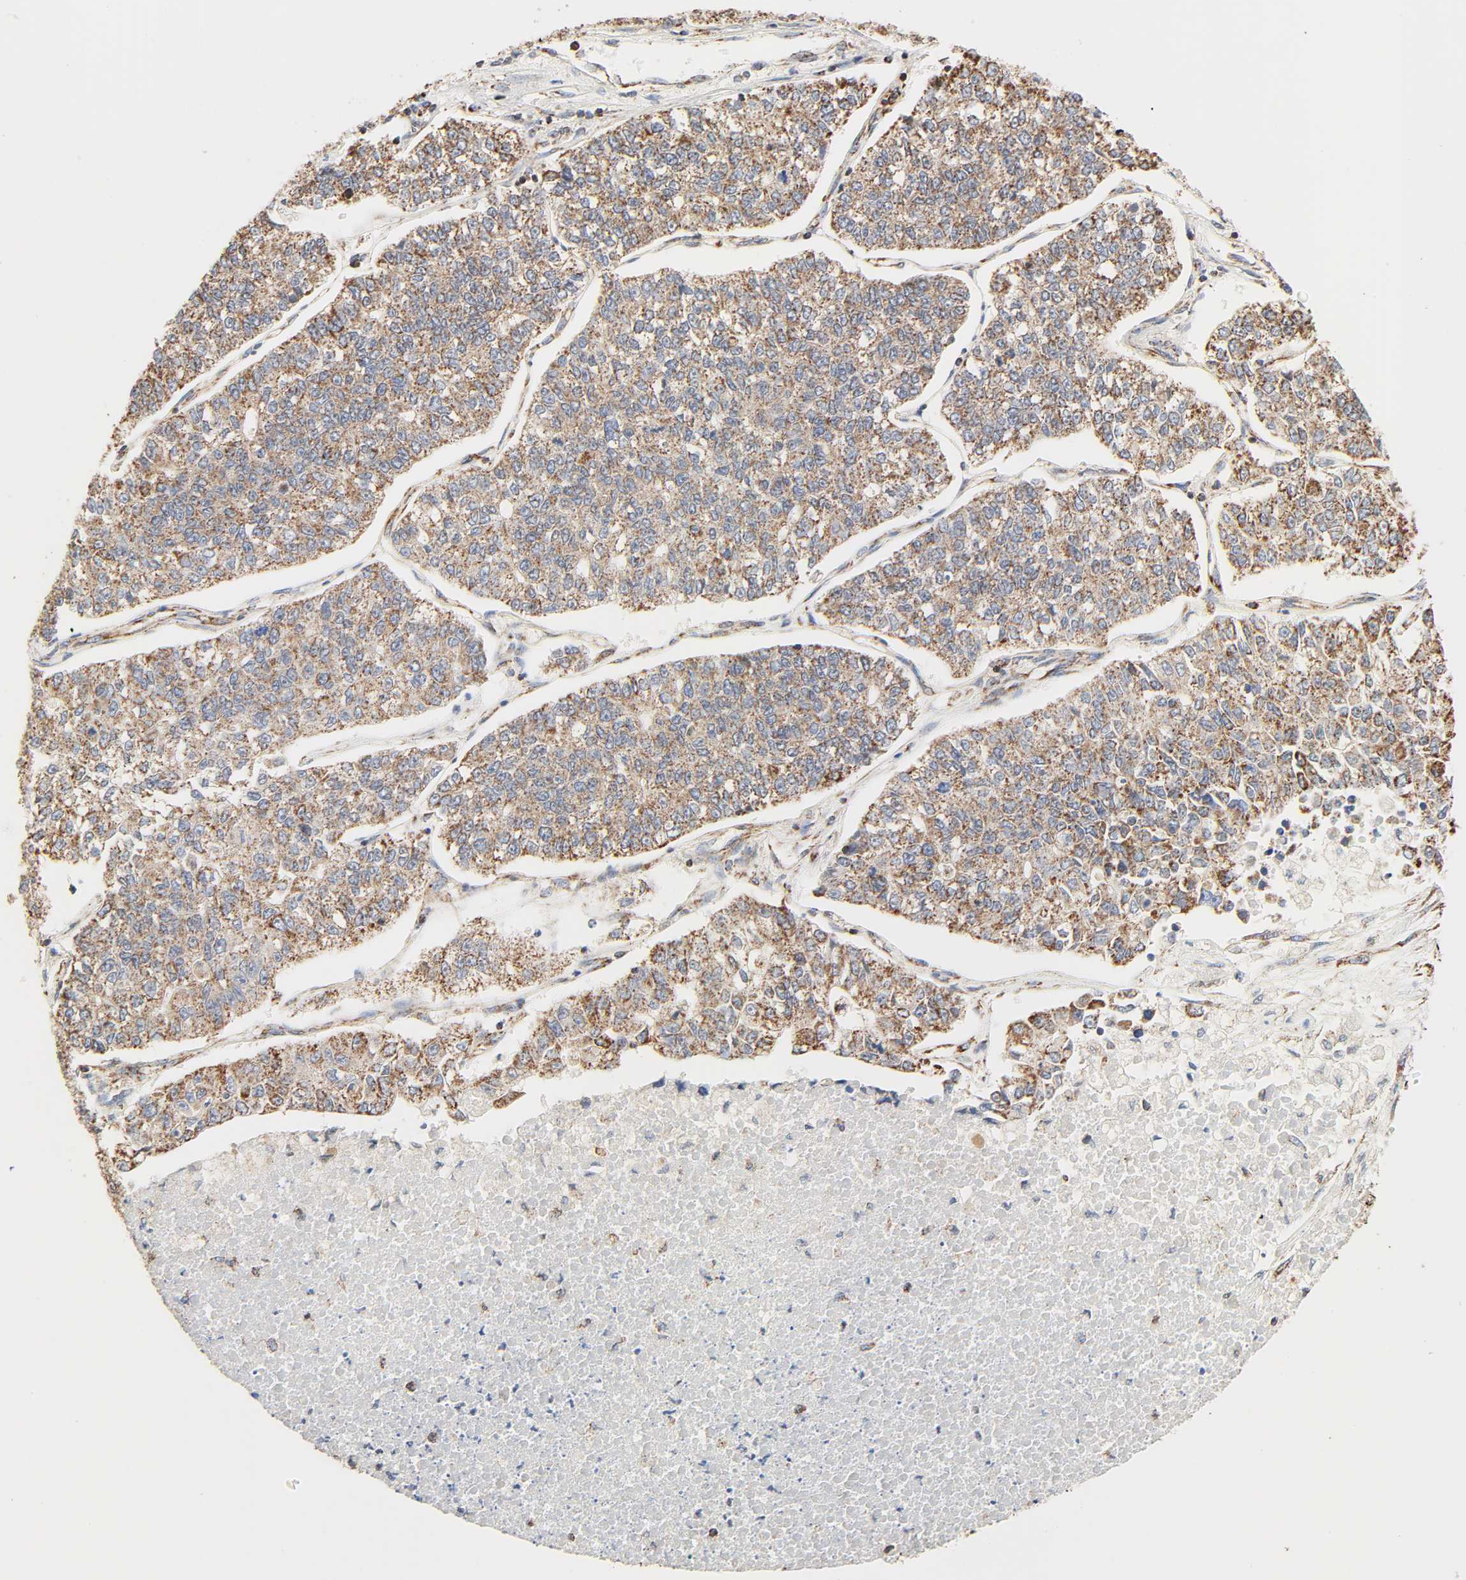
{"staining": {"intensity": "moderate", "quantity": ">75%", "location": "cytoplasmic/membranous"}, "tissue": "lung cancer", "cell_type": "Tumor cells", "image_type": "cancer", "snomed": [{"axis": "morphology", "description": "Adenocarcinoma, NOS"}, {"axis": "topography", "description": "Lung"}], "caption": "Immunohistochemistry (IHC) micrograph of lung cancer (adenocarcinoma) stained for a protein (brown), which displays medium levels of moderate cytoplasmic/membranous positivity in about >75% of tumor cells.", "gene": "ZMAT5", "patient": {"sex": "male", "age": 49}}